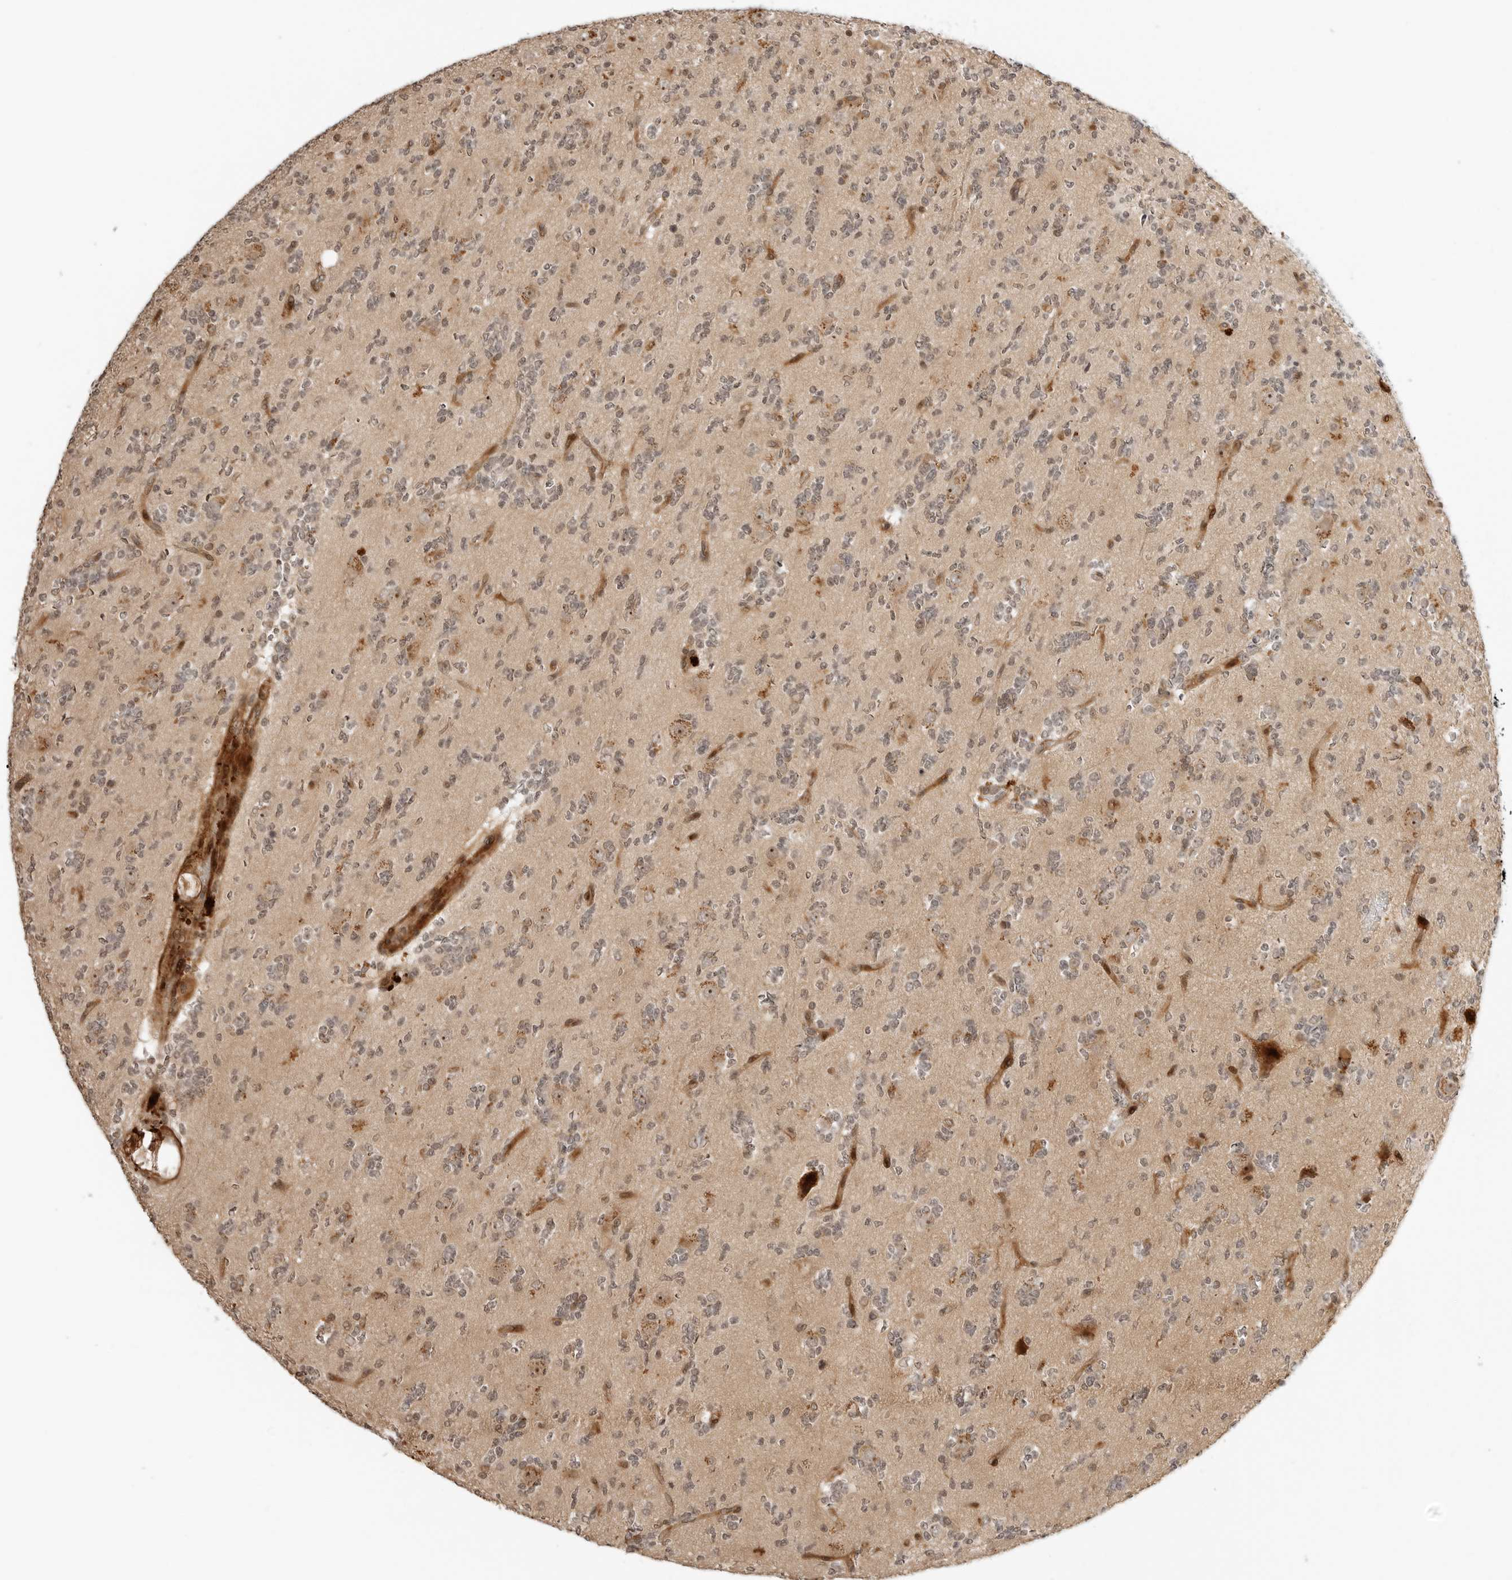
{"staining": {"intensity": "weak", "quantity": "25%-75%", "location": "nuclear"}, "tissue": "glioma", "cell_type": "Tumor cells", "image_type": "cancer", "snomed": [{"axis": "morphology", "description": "Glioma, malignant, High grade"}, {"axis": "topography", "description": "Brain"}], "caption": "A low amount of weak nuclear staining is present in about 25%-75% of tumor cells in high-grade glioma (malignant) tissue.", "gene": "GEM", "patient": {"sex": "female", "age": 62}}